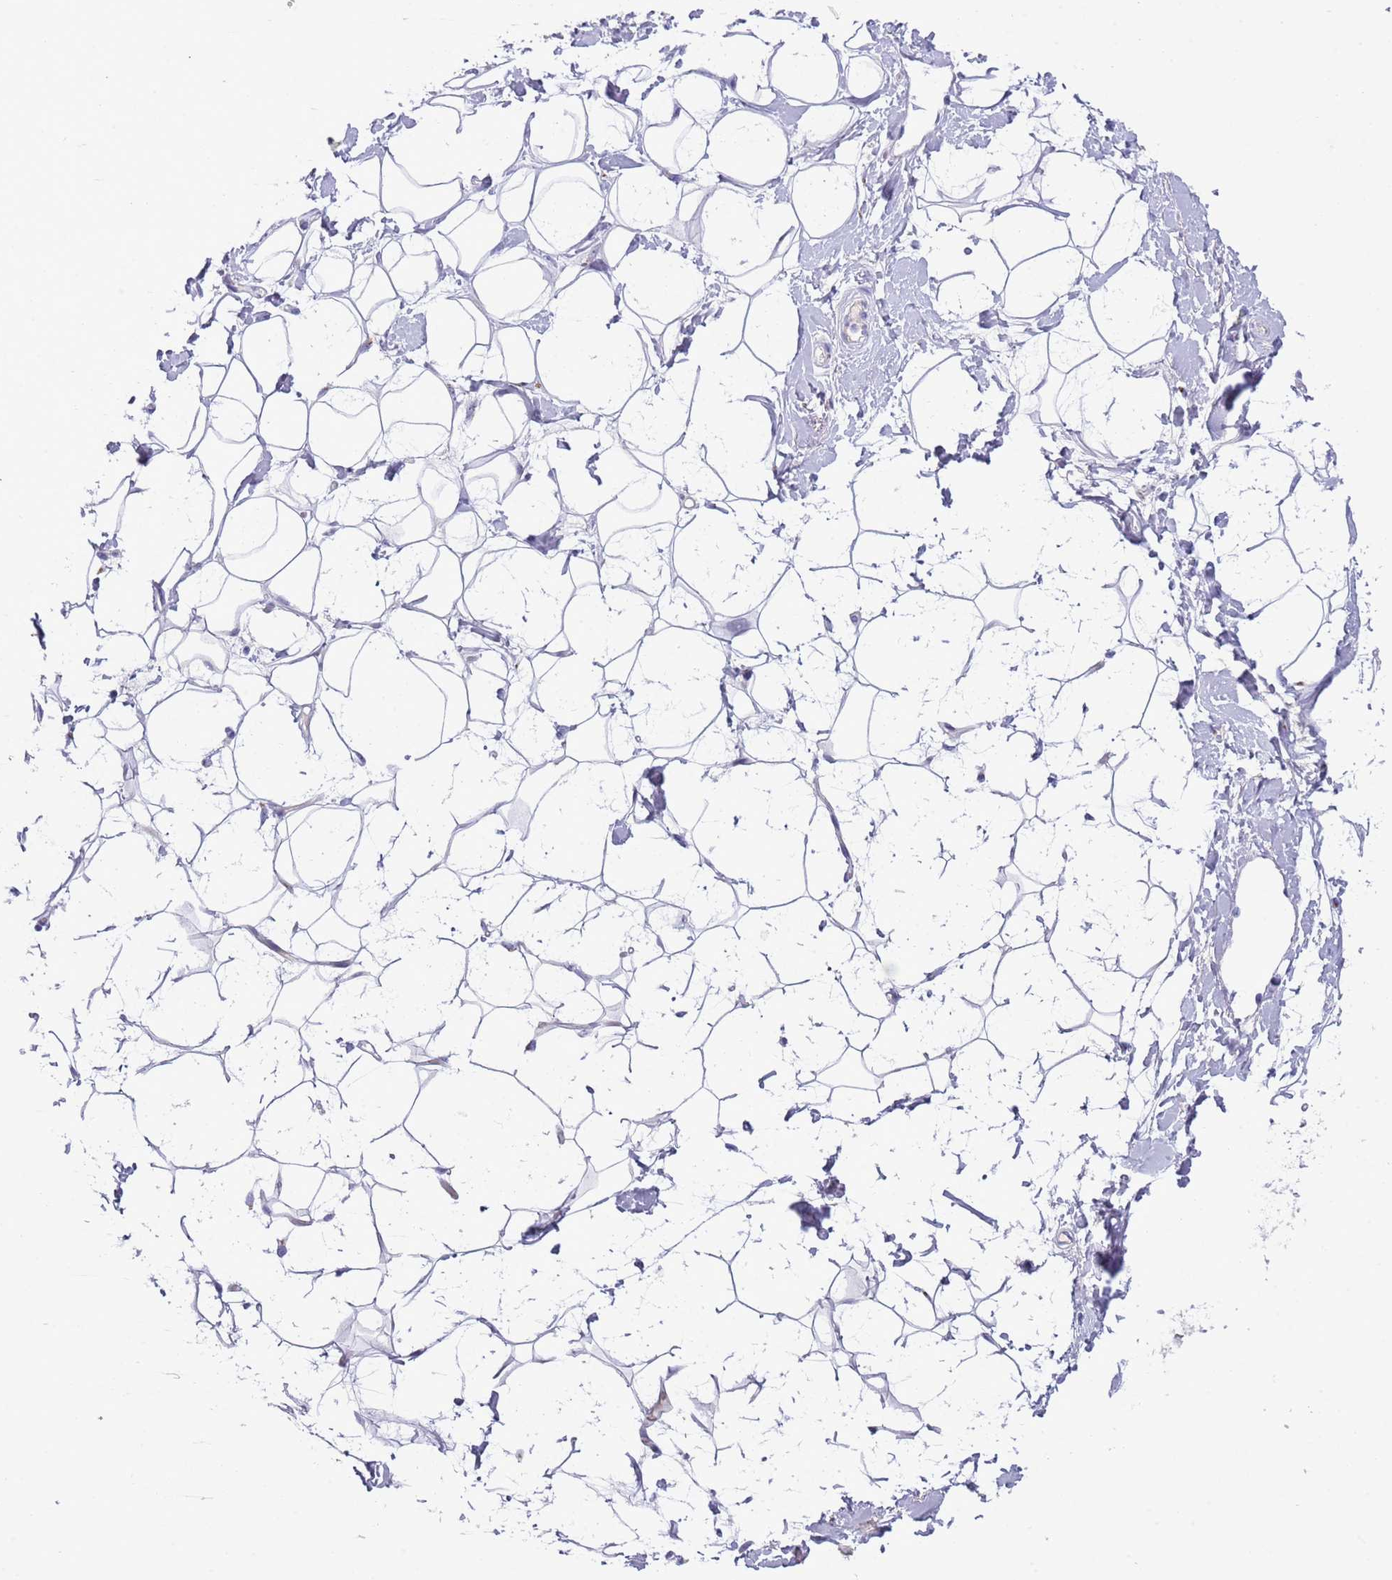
{"staining": {"intensity": "negative", "quantity": "none", "location": "none"}, "tissue": "adipose tissue", "cell_type": "Adipocytes", "image_type": "normal", "snomed": [{"axis": "morphology", "description": "Normal tissue, NOS"}, {"axis": "topography", "description": "Breast"}], "caption": "This is an immunohistochemistry photomicrograph of normal adipose tissue. There is no expression in adipocytes.", "gene": "NBPF4", "patient": {"sex": "female", "age": 26}}